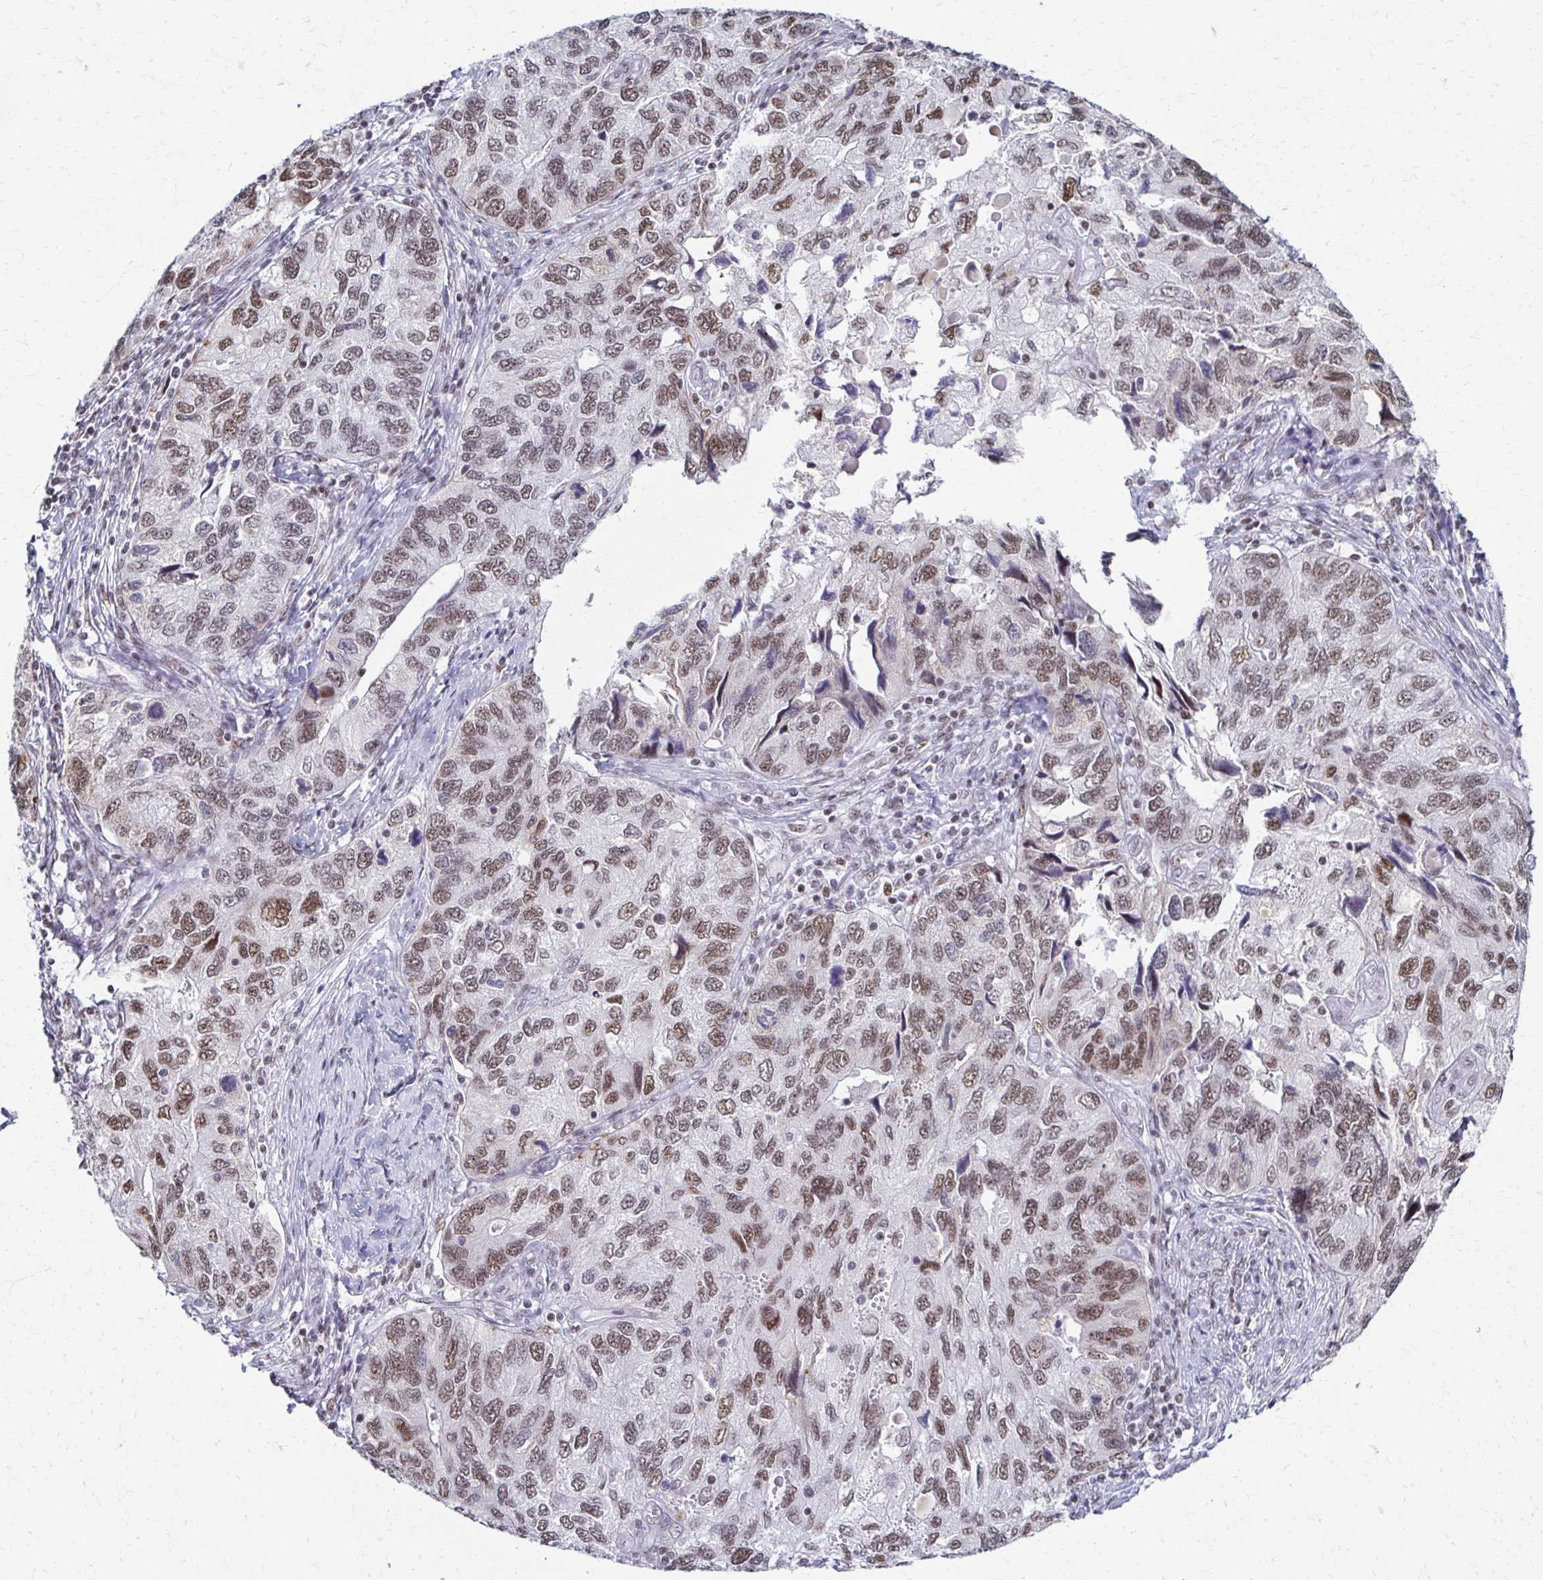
{"staining": {"intensity": "moderate", "quantity": ">75%", "location": "nuclear"}, "tissue": "endometrial cancer", "cell_type": "Tumor cells", "image_type": "cancer", "snomed": [{"axis": "morphology", "description": "Carcinoma, NOS"}, {"axis": "topography", "description": "Uterus"}], "caption": "This is a micrograph of IHC staining of endometrial cancer, which shows moderate positivity in the nuclear of tumor cells.", "gene": "IRF7", "patient": {"sex": "female", "age": 76}}